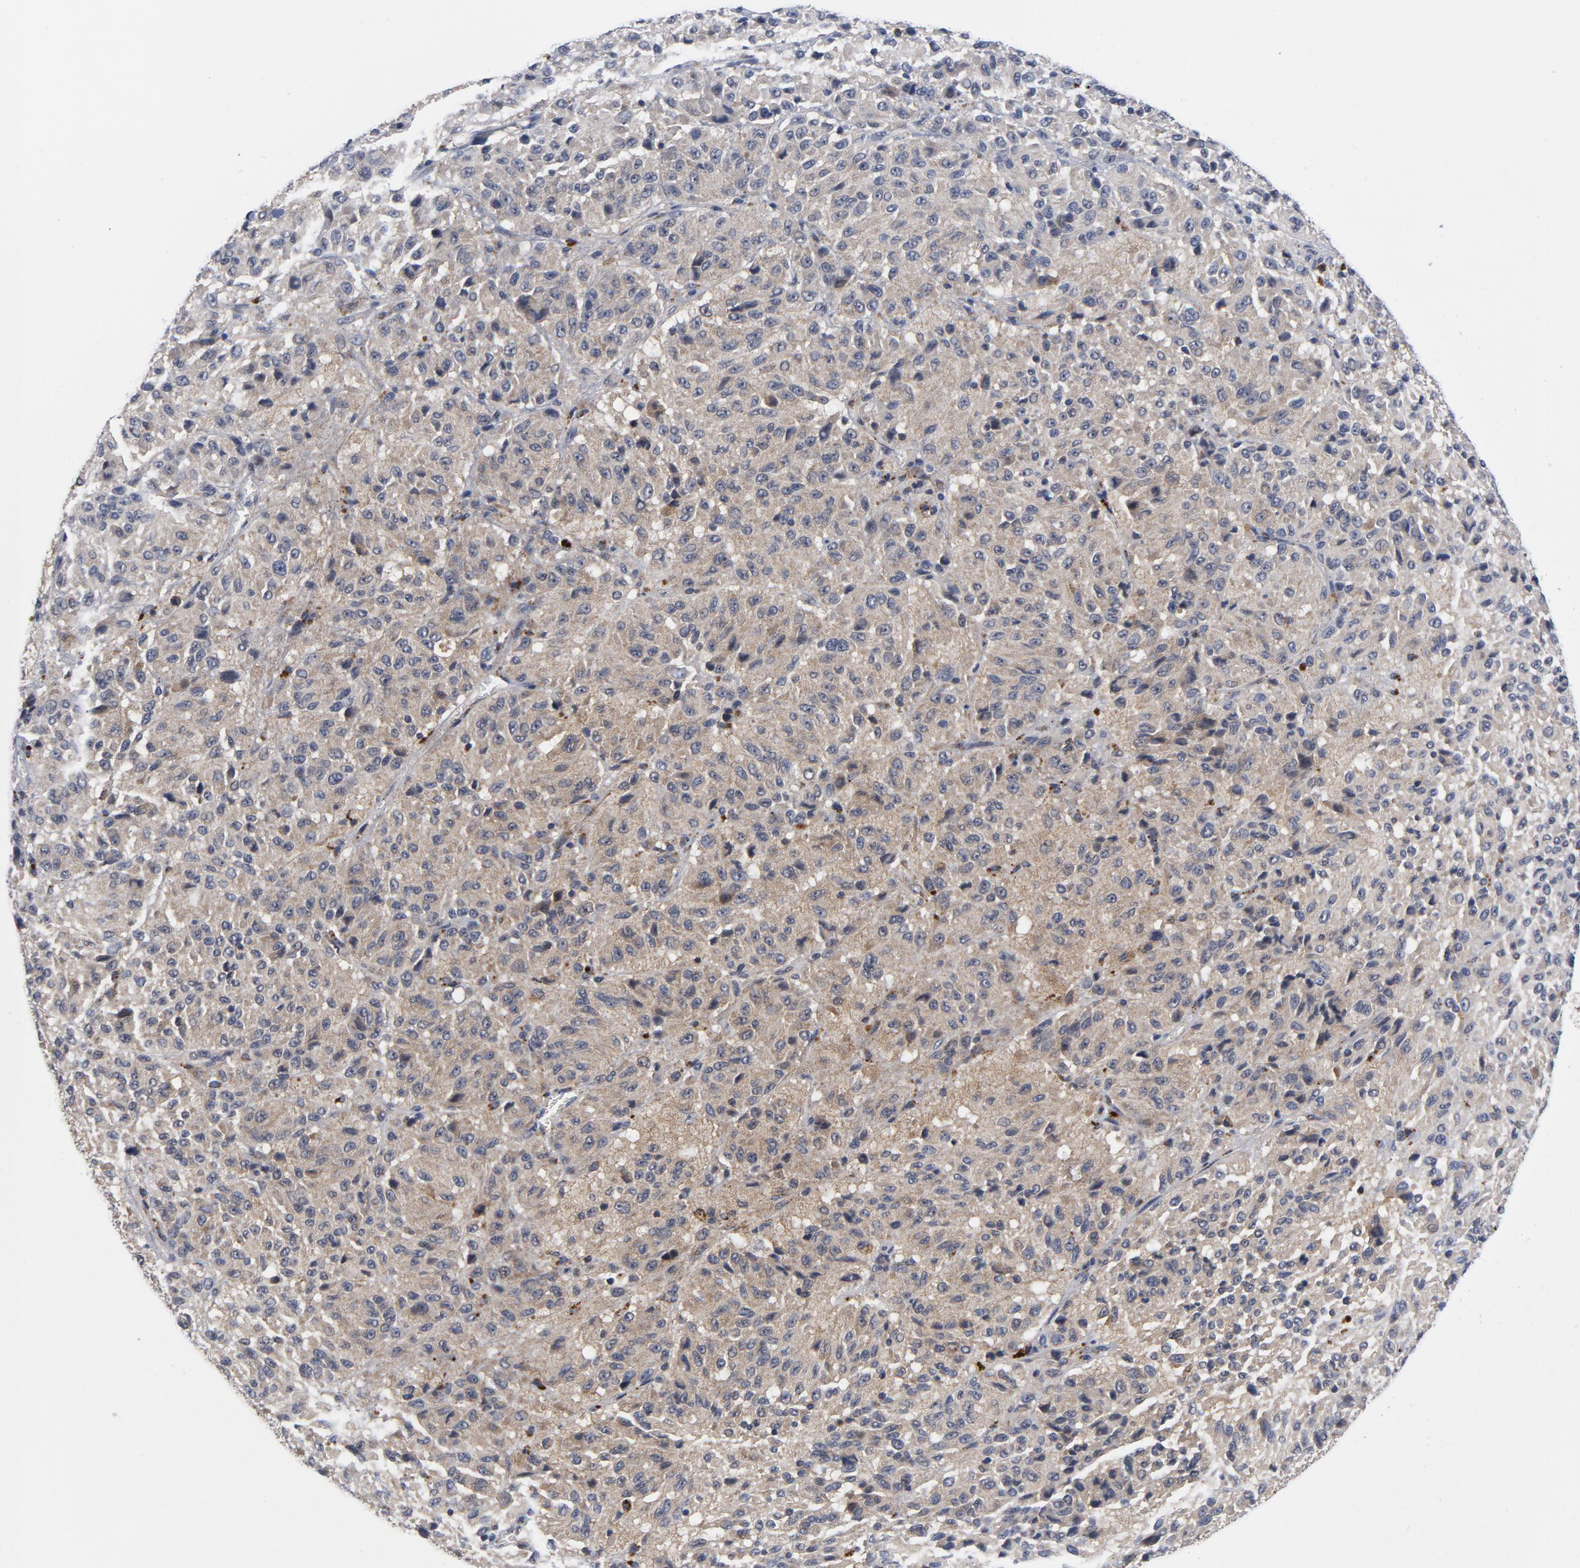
{"staining": {"intensity": "weak", "quantity": ">75%", "location": "cytoplasmic/membranous"}, "tissue": "melanoma", "cell_type": "Tumor cells", "image_type": "cancer", "snomed": [{"axis": "morphology", "description": "Malignant melanoma, Metastatic site"}, {"axis": "topography", "description": "Lung"}], "caption": "Malignant melanoma (metastatic site) tissue demonstrates weak cytoplasmic/membranous expression in approximately >75% of tumor cells, visualized by immunohistochemistry. (DAB (3,3'-diaminobenzidine) IHC, brown staining for protein, blue staining for nuclei).", "gene": "AKT2", "patient": {"sex": "male", "age": 64}}